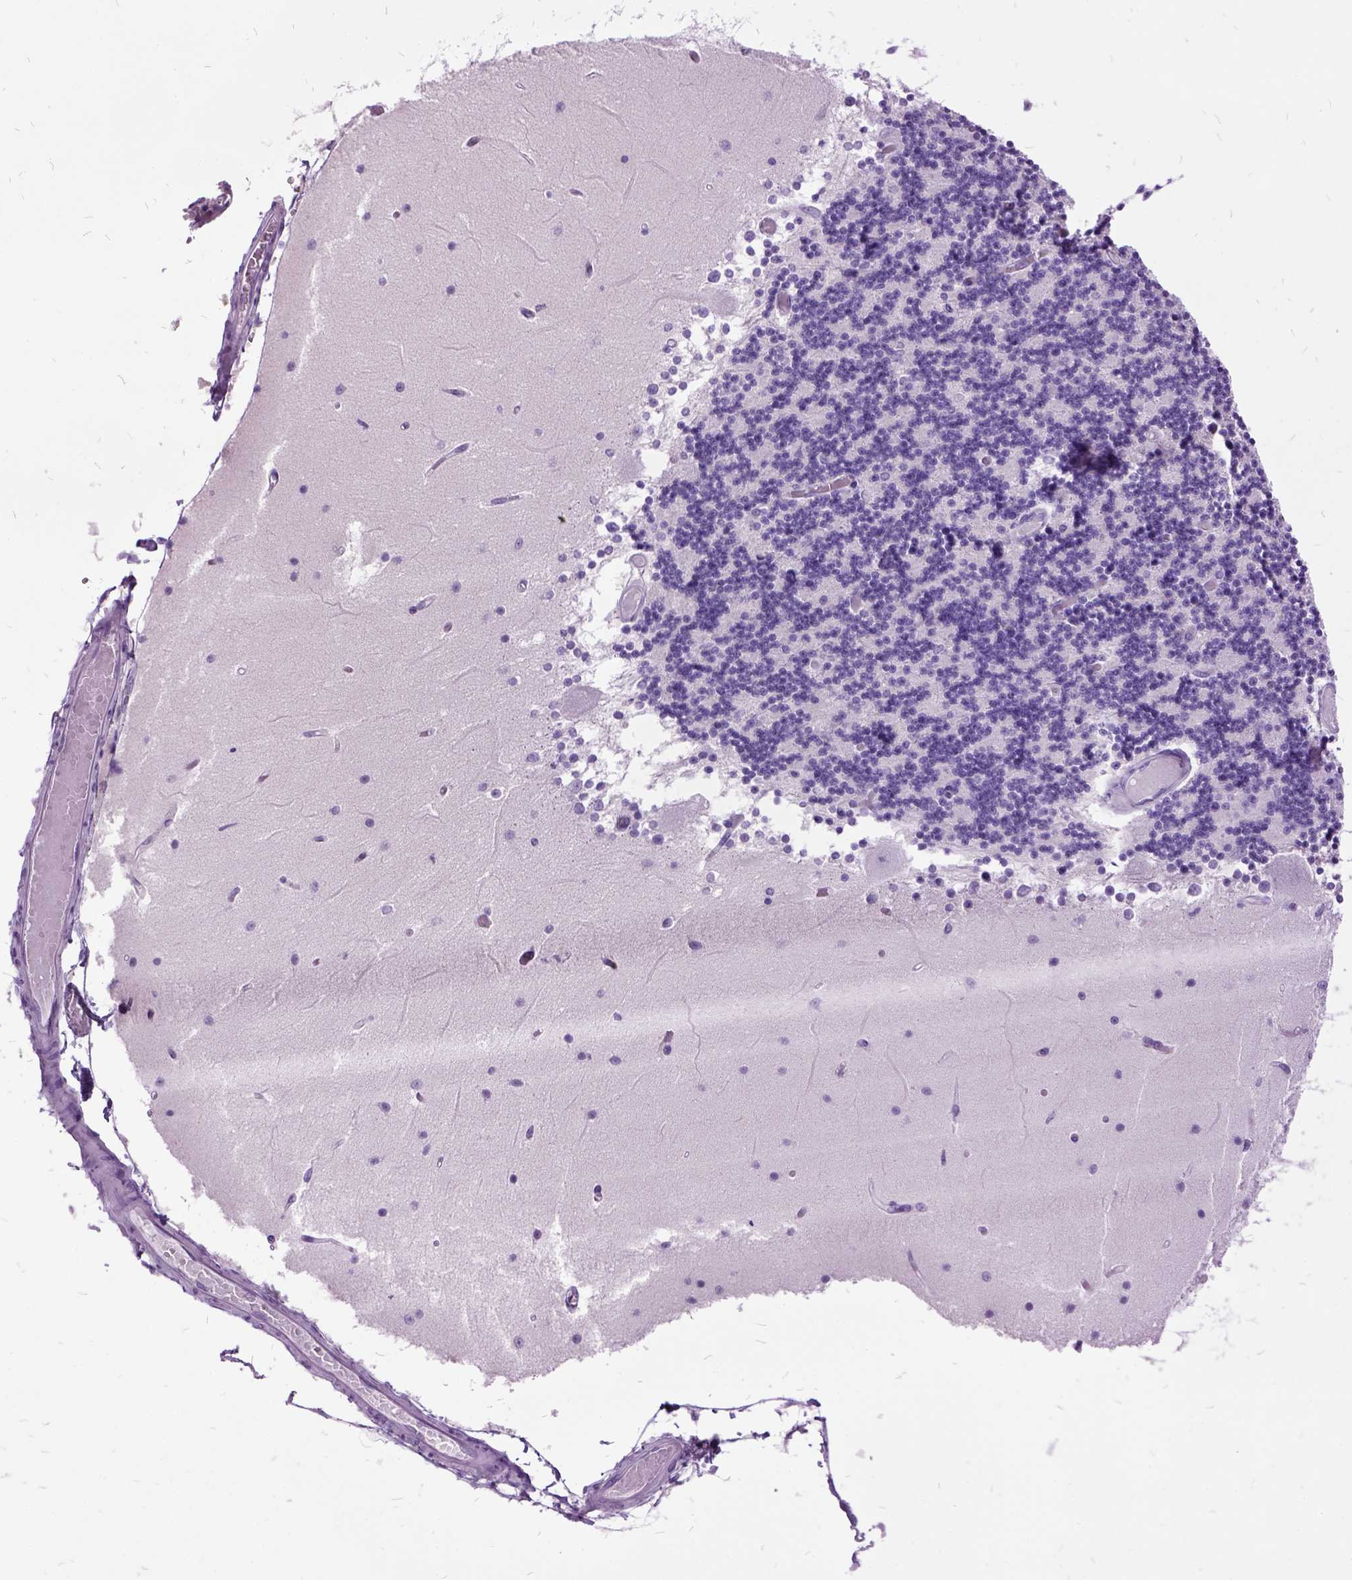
{"staining": {"intensity": "negative", "quantity": "none", "location": "none"}, "tissue": "cerebellum", "cell_type": "Cells in granular layer", "image_type": "normal", "snomed": [{"axis": "morphology", "description": "Normal tissue, NOS"}, {"axis": "topography", "description": "Cerebellum"}], "caption": "High power microscopy histopathology image of an immunohistochemistry (IHC) histopathology image of benign cerebellum, revealing no significant expression in cells in granular layer.", "gene": "MME", "patient": {"sex": "female", "age": 28}}